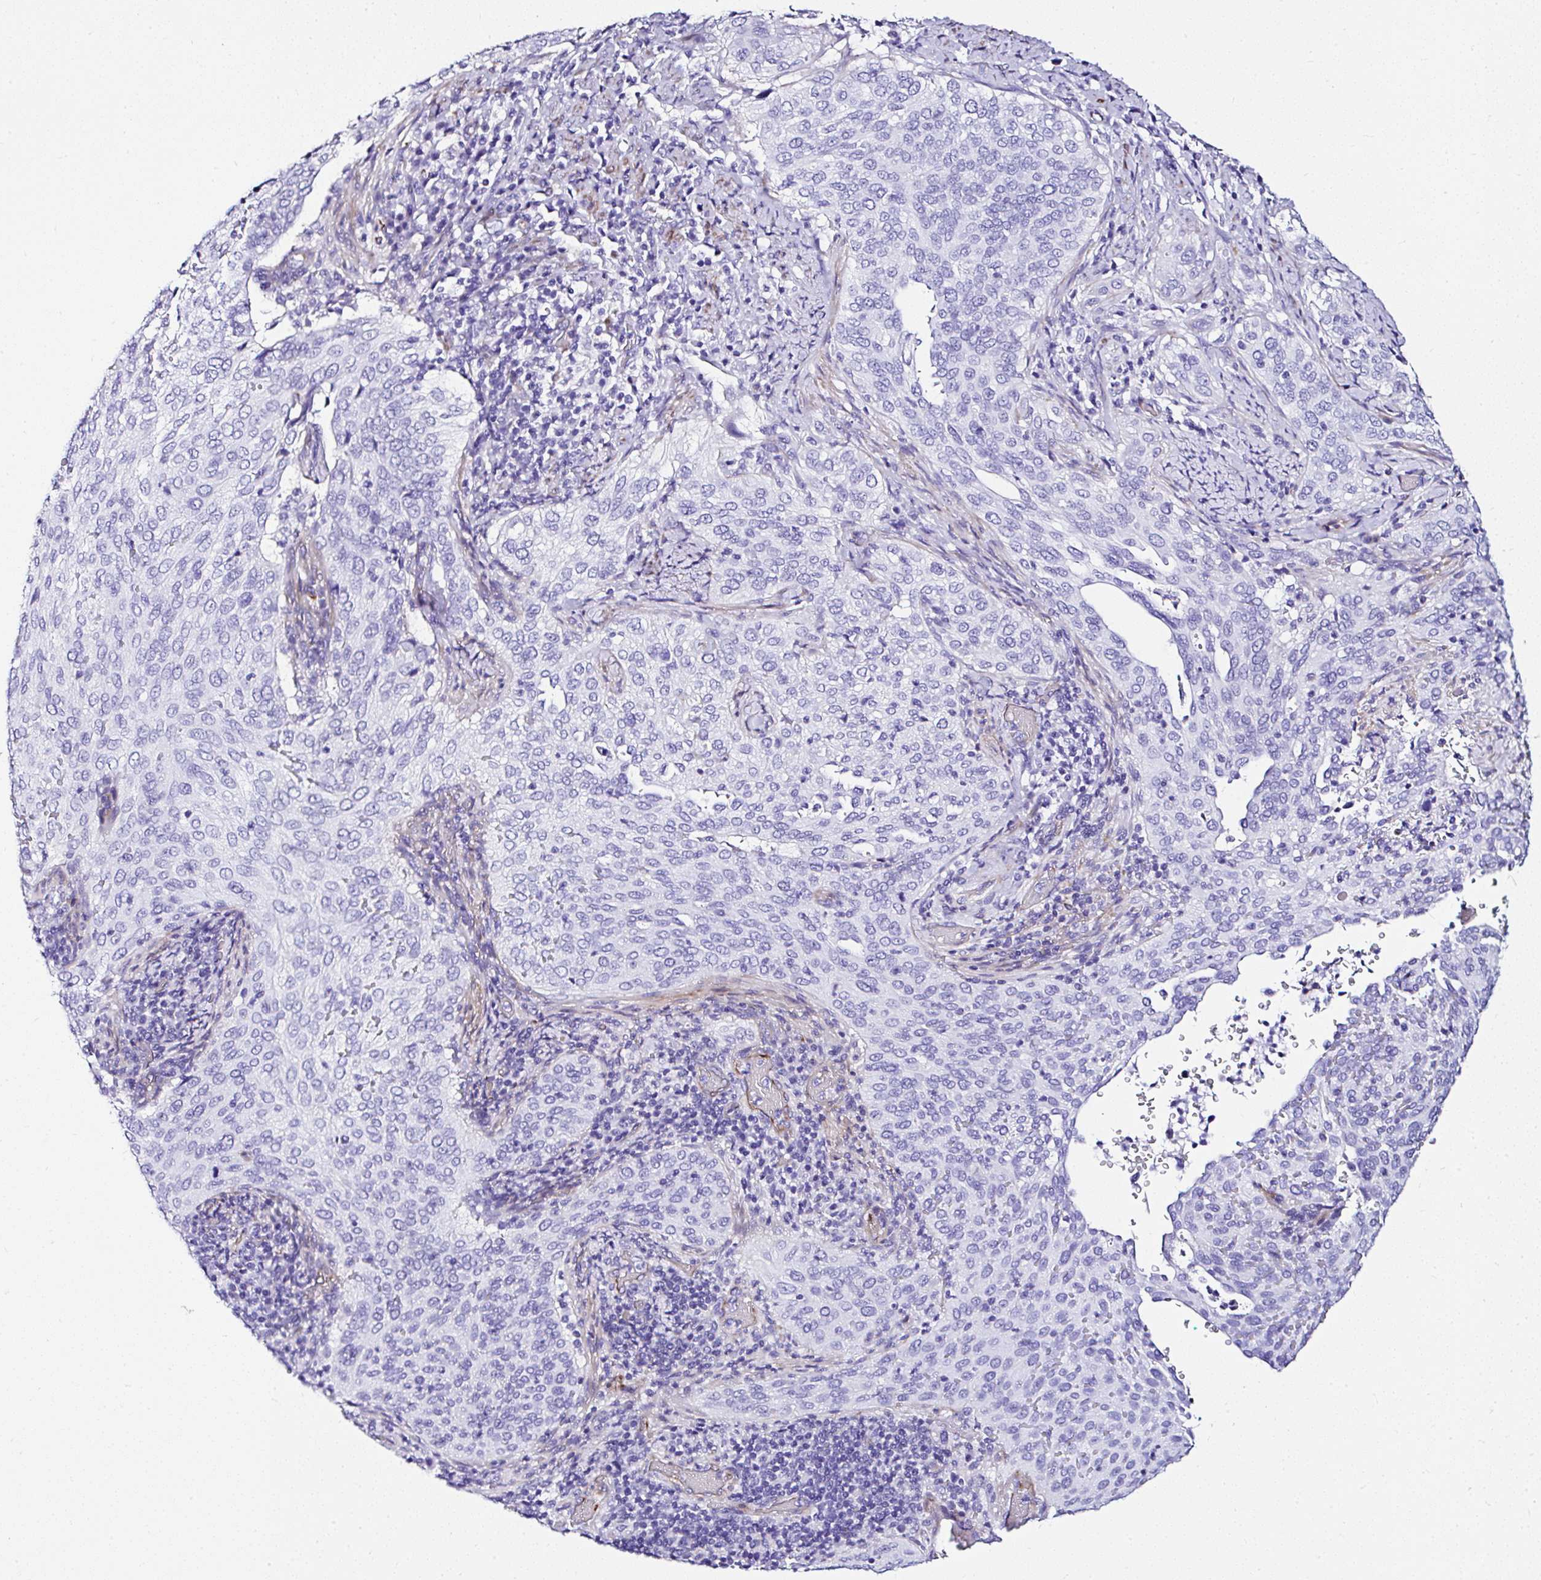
{"staining": {"intensity": "negative", "quantity": "none", "location": "none"}, "tissue": "cervical cancer", "cell_type": "Tumor cells", "image_type": "cancer", "snomed": [{"axis": "morphology", "description": "Squamous cell carcinoma, NOS"}, {"axis": "topography", "description": "Cervix"}], "caption": "IHC histopathology image of neoplastic tissue: human cervical cancer (squamous cell carcinoma) stained with DAB (3,3'-diaminobenzidine) shows no significant protein expression in tumor cells. (Brightfield microscopy of DAB (3,3'-diaminobenzidine) immunohistochemistry (IHC) at high magnification).", "gene": "DEPDC5", "patient": {"sex": "female", "age": 38}}